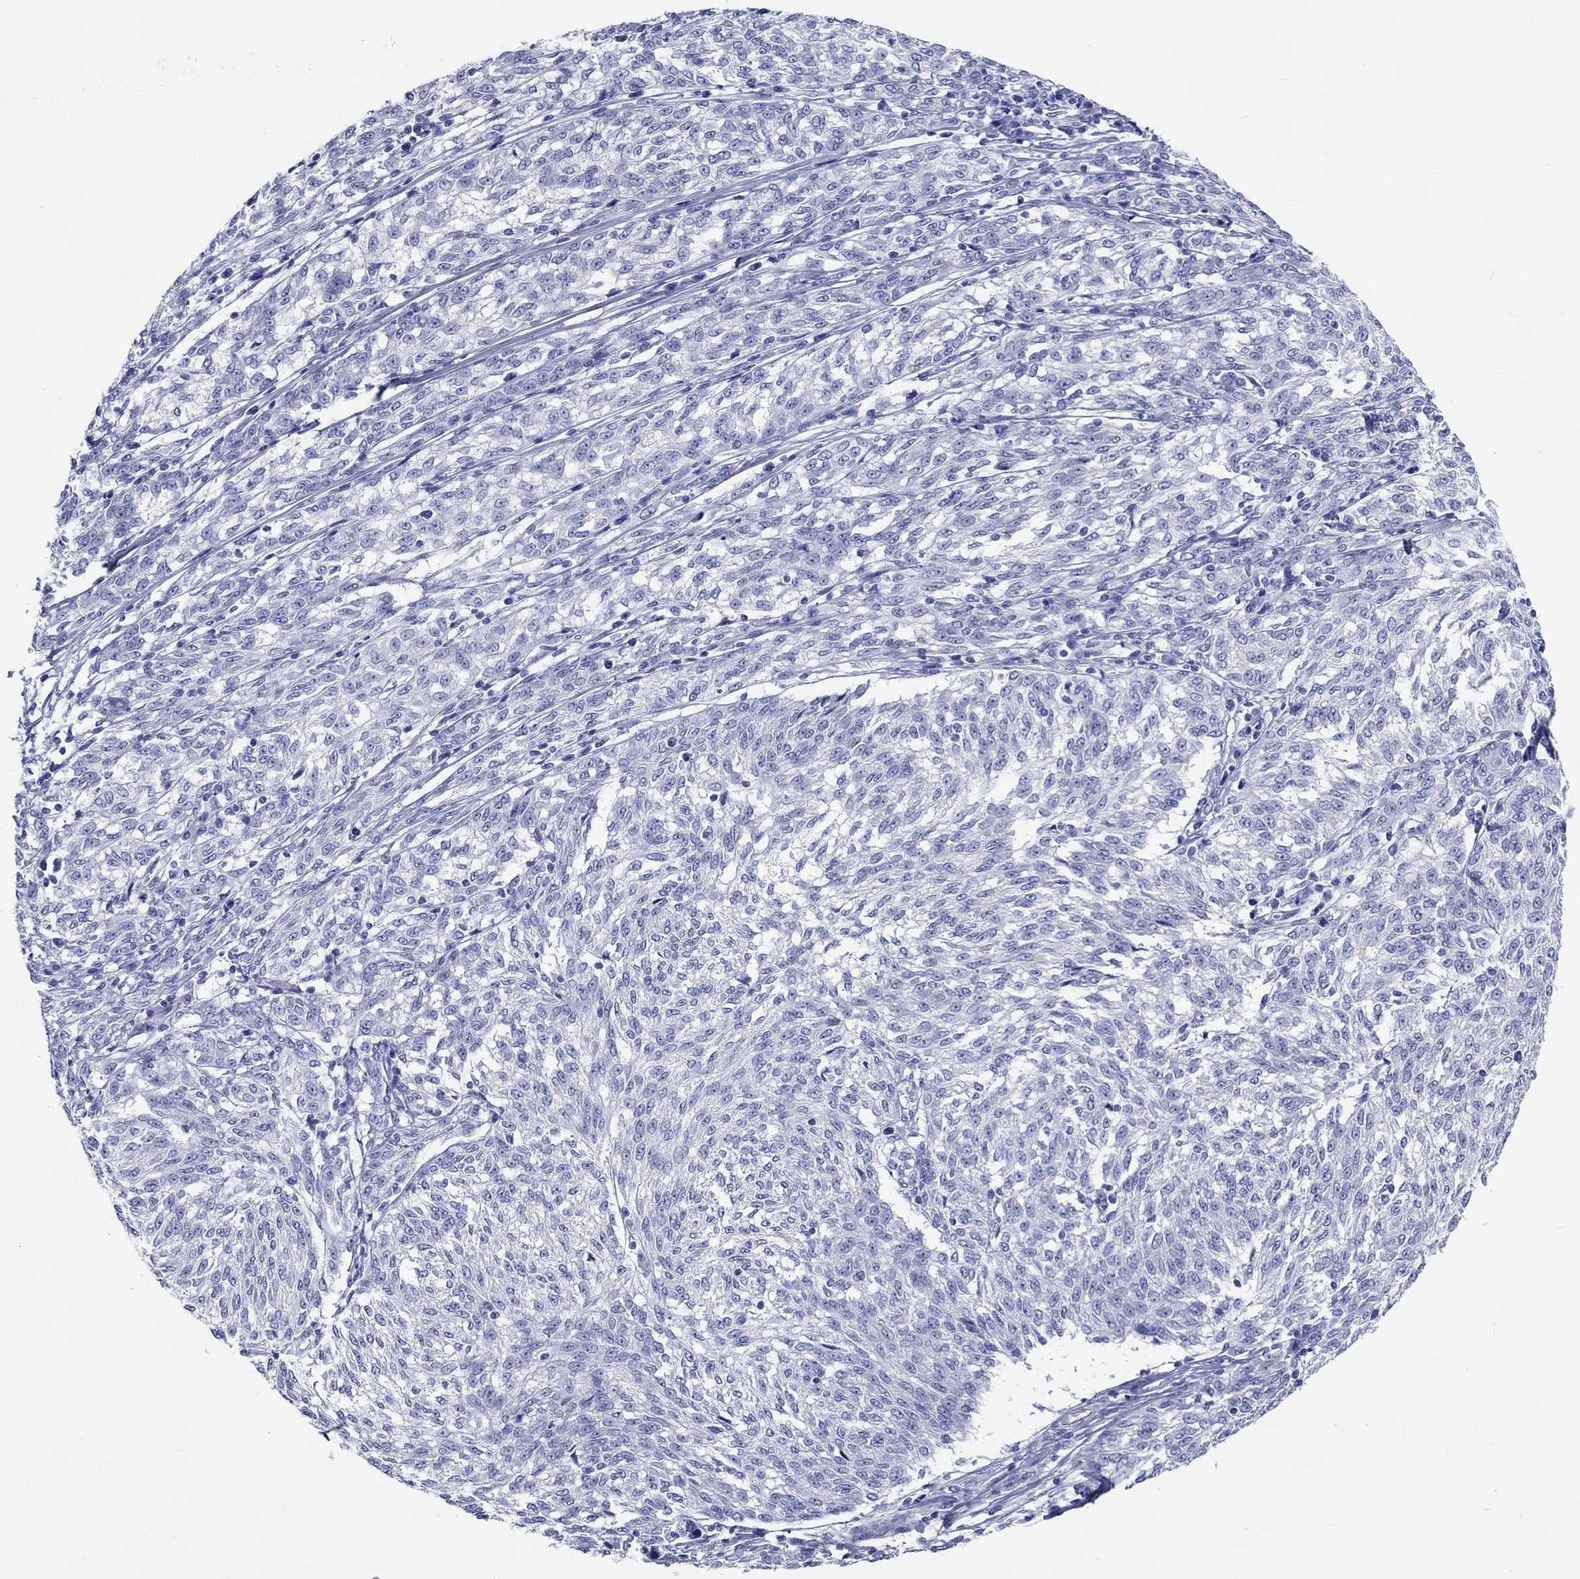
{"staining": {"intensity": "negative", "quantity": "none", "location": "none"}, "tissue": "melanoma", "cell_type": "Tumor cells", "image_type": "cancer", "snomed": [{"axis": "morphology", "description": "Malignant melanoma, NOS"}, {"axis": "topography", "description": "Skin"}], "caption": "This is an IHC micrograph of malignant melanoma. There is no positivity in tumor cells.", "gene": "CDY2B", "patient": {"sex": "female", "age": 72}}